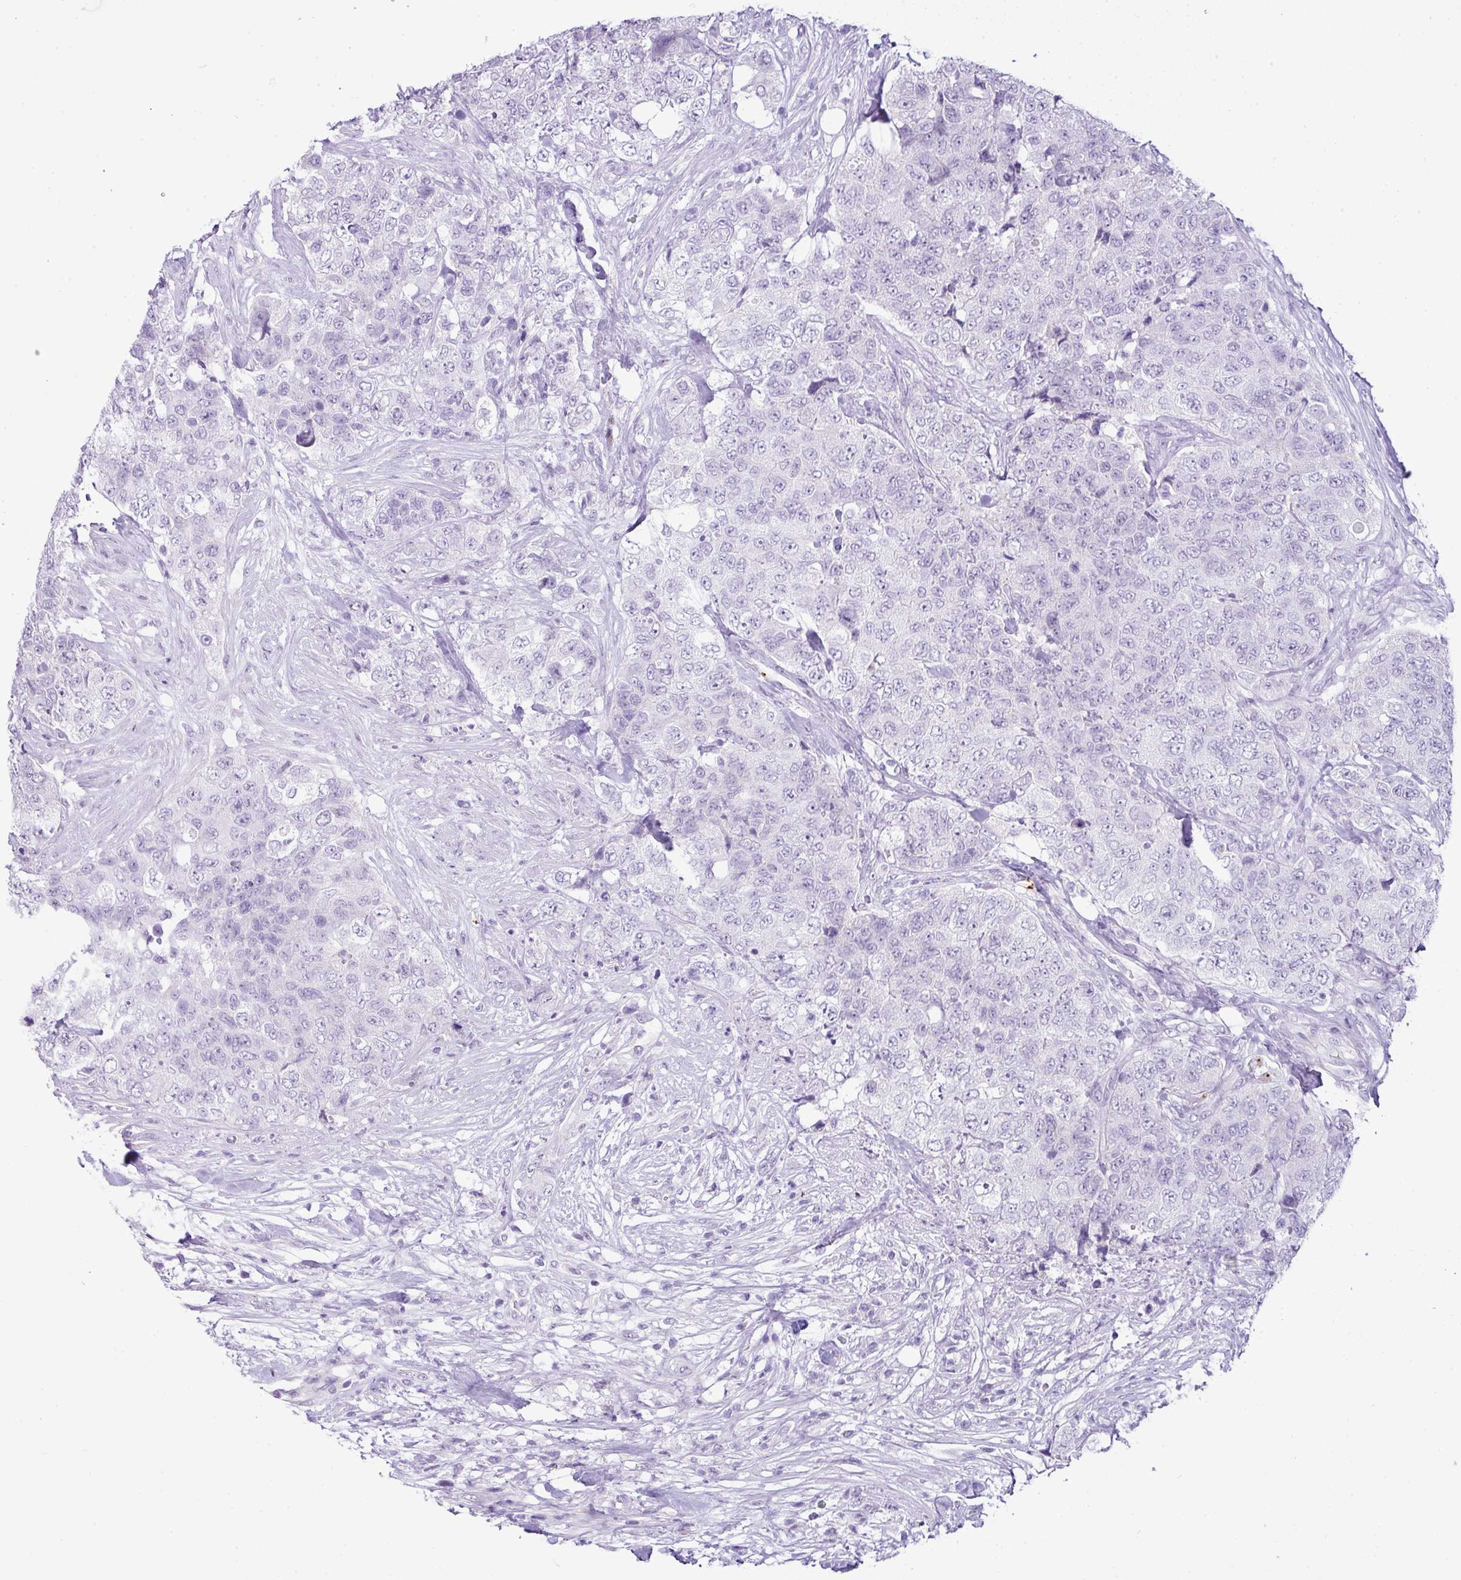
{"staining": {"intensity": "negative", "quantity": "none", "location": "none"}, "tissue": "urothelial cancer", "cell_type": "Tumor cells", "image_type": "cancer", "snomed": [{"axis": "morphology", "description": "Urothelial carcinoma, High grade"}, {"axis": "topography", "description": "Urinary bladder"}], "caption": "An immunohistochemistry image of urothelial cancer is shown. There is no staining in tumor cells of urothelial cancer.", "gene": "CMTM5", "patient": {"sex": "female", "age": 78}}